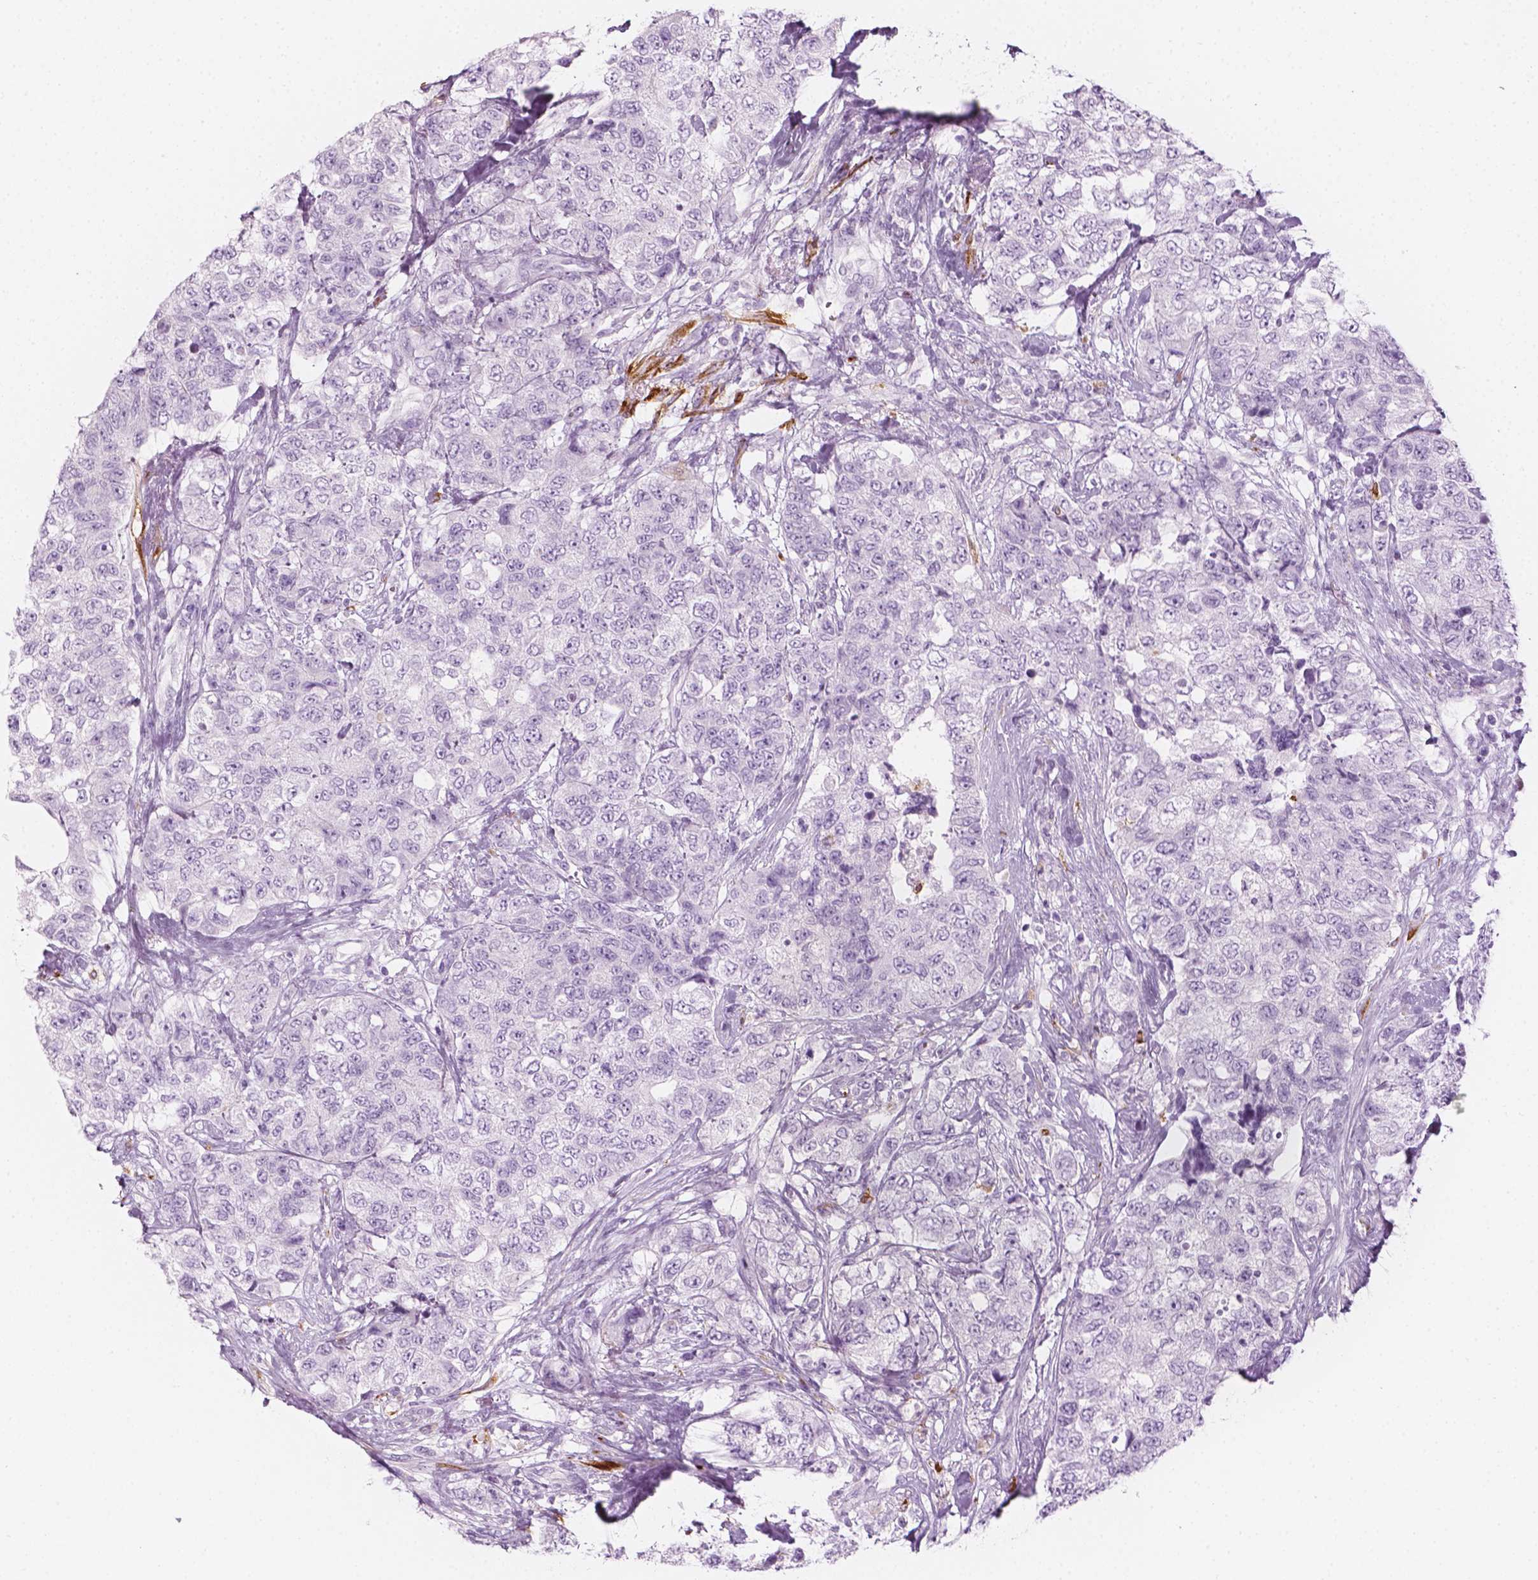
{"staining": {"intensity": "negative", "quantity": "none", "location": "none"}, "tissue": "urothelial cancer", "cell_type": "Tumor cells", "image_type": "cancer", "snomed": [{"axis": "morphology", "description": "Urothelial carcinoma, High grade"}, {"axis": "topography", "description": "Urinary bladder"}], "caption": "Immunohistochemical staining of urothelial carcinoma (high-grade) exhibits no significant expression in tumor cells.", "gene": "CES1", "patient": {"sex": "female", "age": 78}}